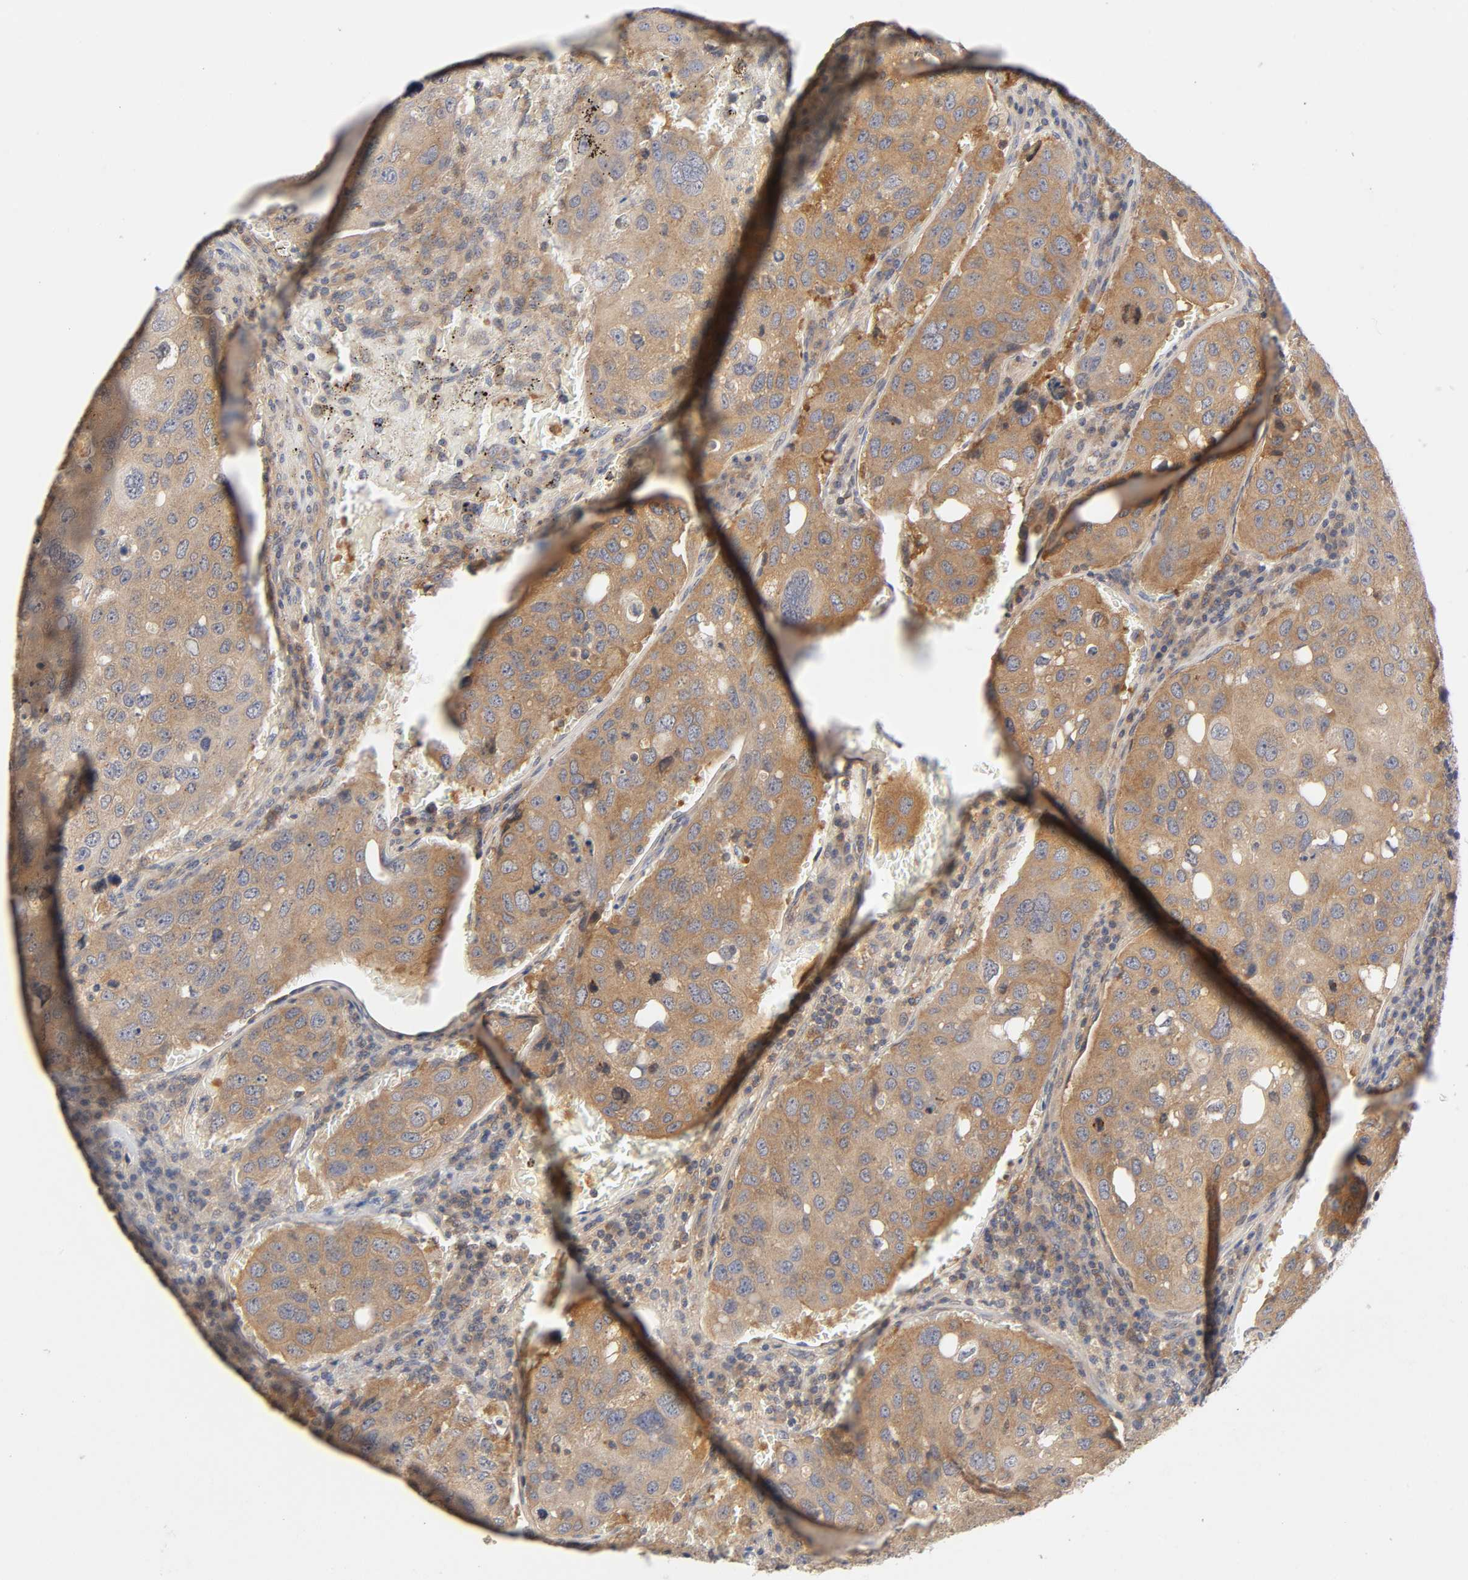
{"staining": {"intensity": "moderate", "quantity": ">75%", "location": "cytoplasmic/membranous"}, "tissue": "urothelial cancer", "cell_type": "Tumor cells", "image_type": "cancer", "snomed": [{"axis": "morphology", "description": "Urothelial carcinoma, High grade"}, {"axis": "topography", "description": "Lymph node"}, {"axis": "topography", "description": "Urinary bladder"}], "caption": "Tumor cells display medium levels of moderate cytoplasmic/membranous expression in approximately >75% of cells in human urothelial cancer.", "gene": "CPB2", "patient": {"sex": "male", "age": 51}}